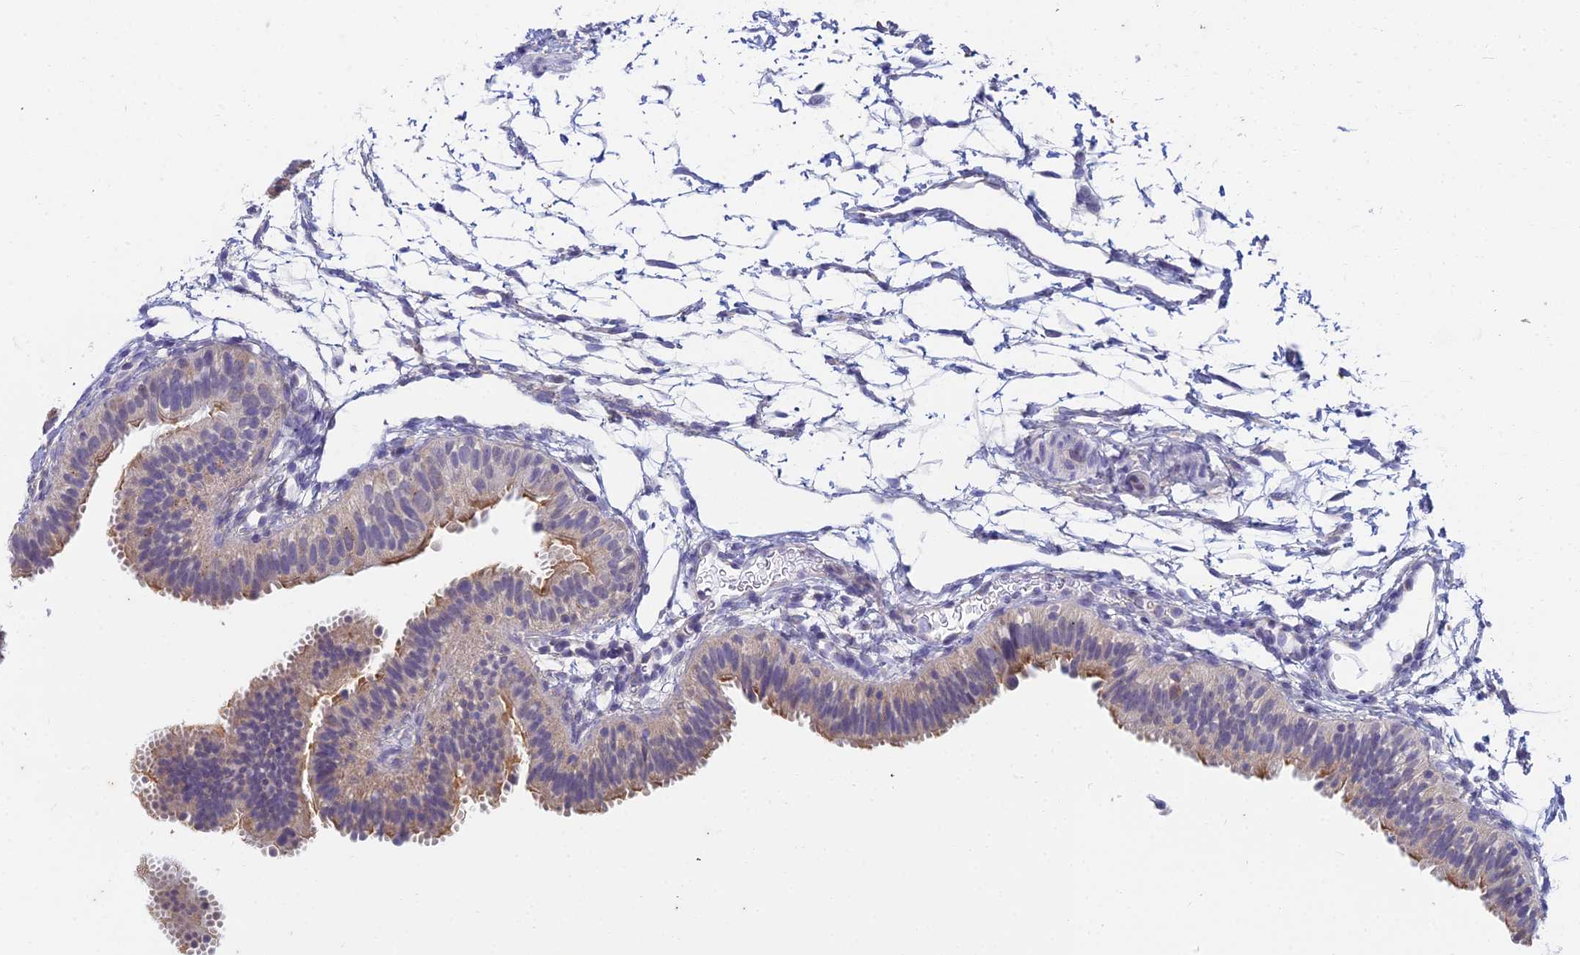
{"staining": {"intensity": "moderate", "quantity": "<25%", "location": "cytoplasmic/membranous"}, "tissue": "fallopian tube", "cell_type": "Glandular cells", "image_type": "normal", "snomed": [{"axis": "morphology", "description": "Normal tissue, NOS"}, {"axis": "topography", "description": "Fallopian tube"}], "caption": "Immunohistochemistry (IHC) of benign human fallopian tube displays low levels of moderate cytoplasmic/membranous expression in approximately <25% of glandular cells. Nuclei are stained in blue.", "gene": "EEF2KMT", "patient": {"sex": "female", "age": 35}}